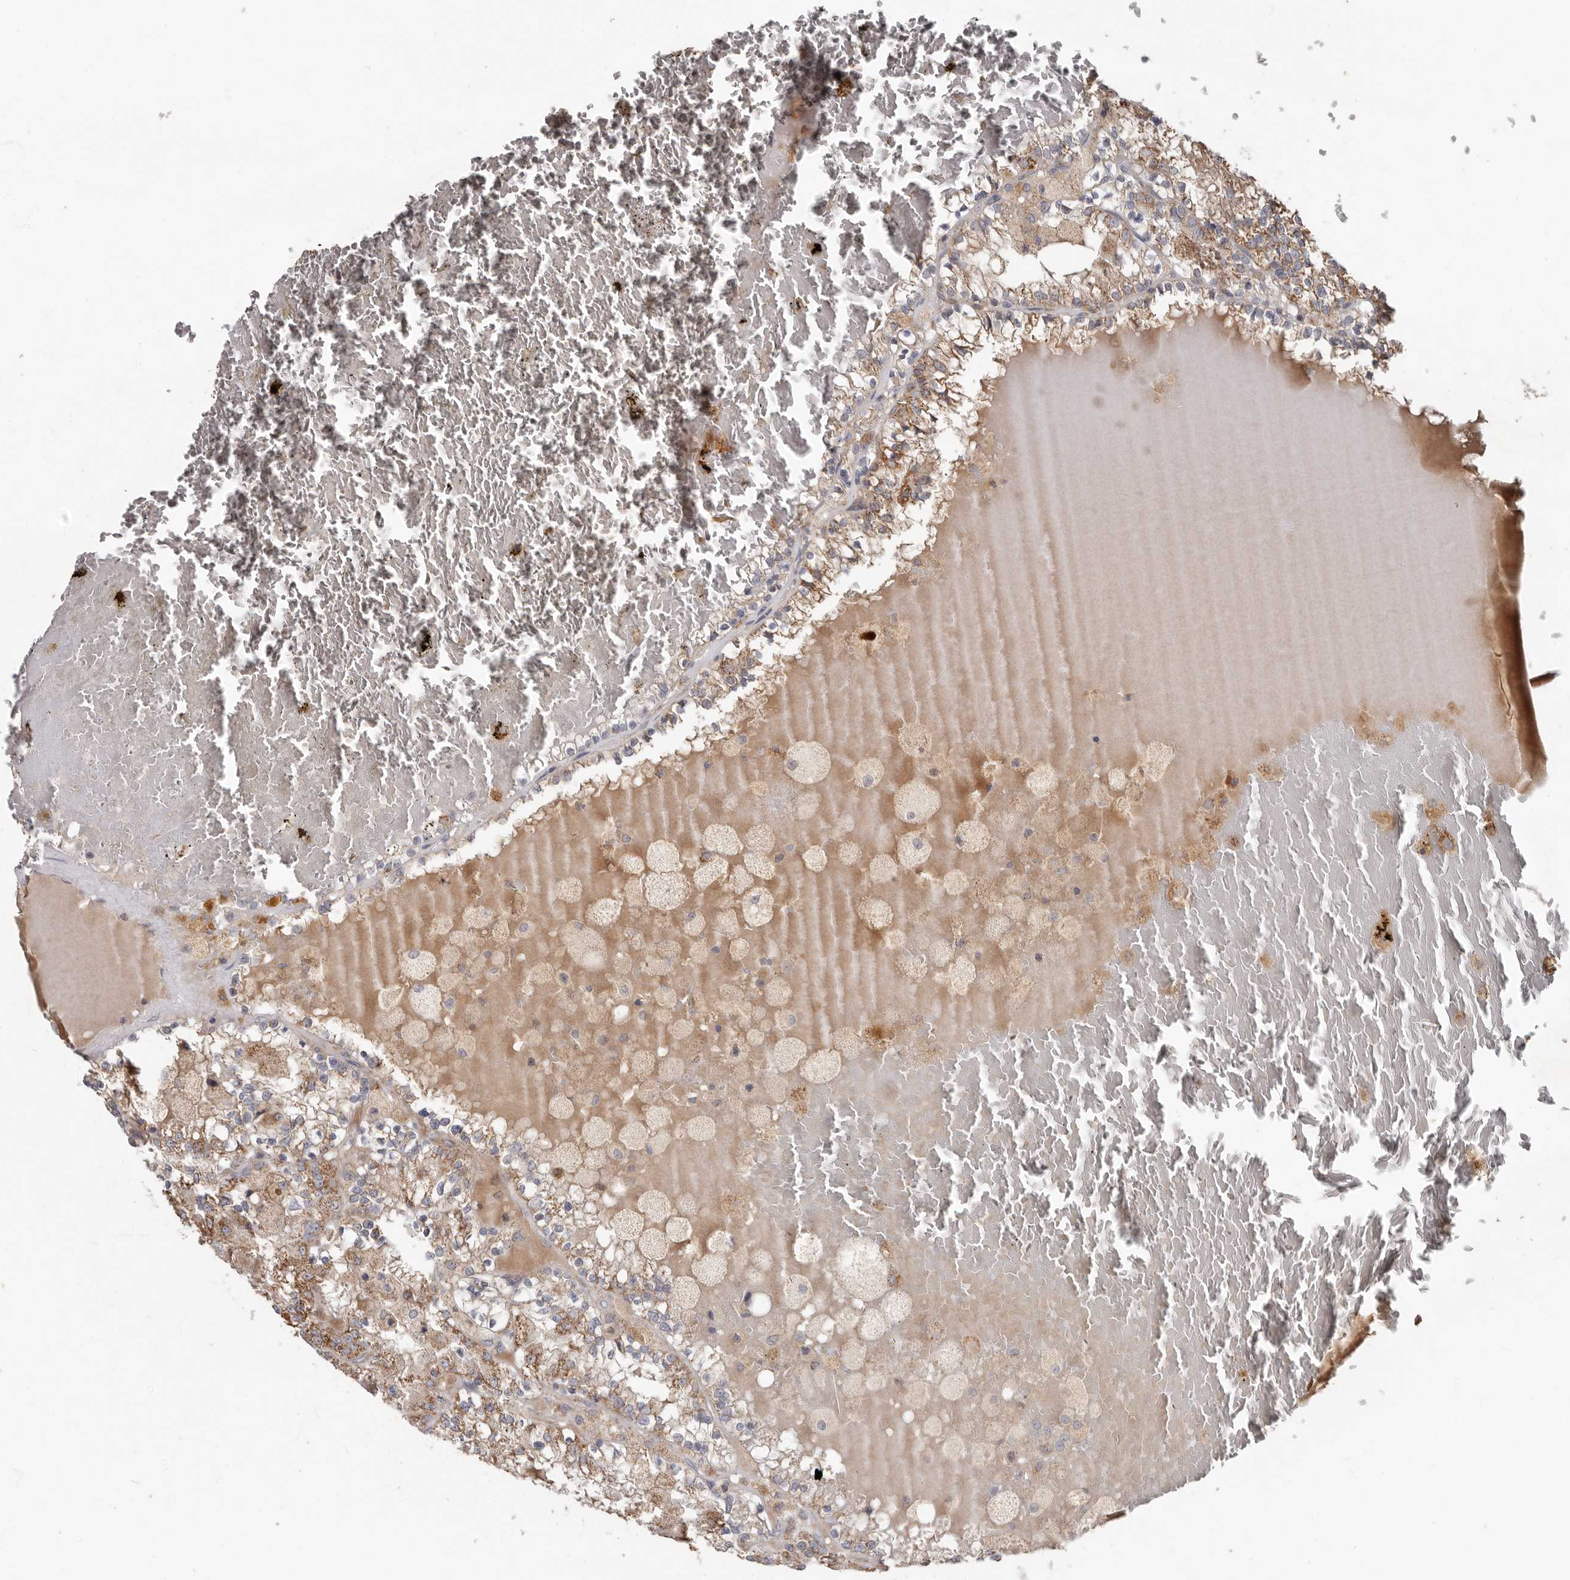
{"staining": {"intensity": "moderate", "quantity": ">75%", "location": "cytoplasmic/membranous"}, "tissue": "renal cancer", "cell_type": "Tumor cells", "image_type": "cancer", "snomed": [{"axis": "morphology", "description": "Adenocarcinoma, NOS"}, {"axis": "topography", "description": "Kidney"}], "caption": "Protein expression analysis of human adenocarcinoma (renal) reveals moderate cytoplasmic/membranous expression in approximately >75% of tumor cells.", "gene": "KIF26B", "patient": {"sex": "female", "age": 56}}